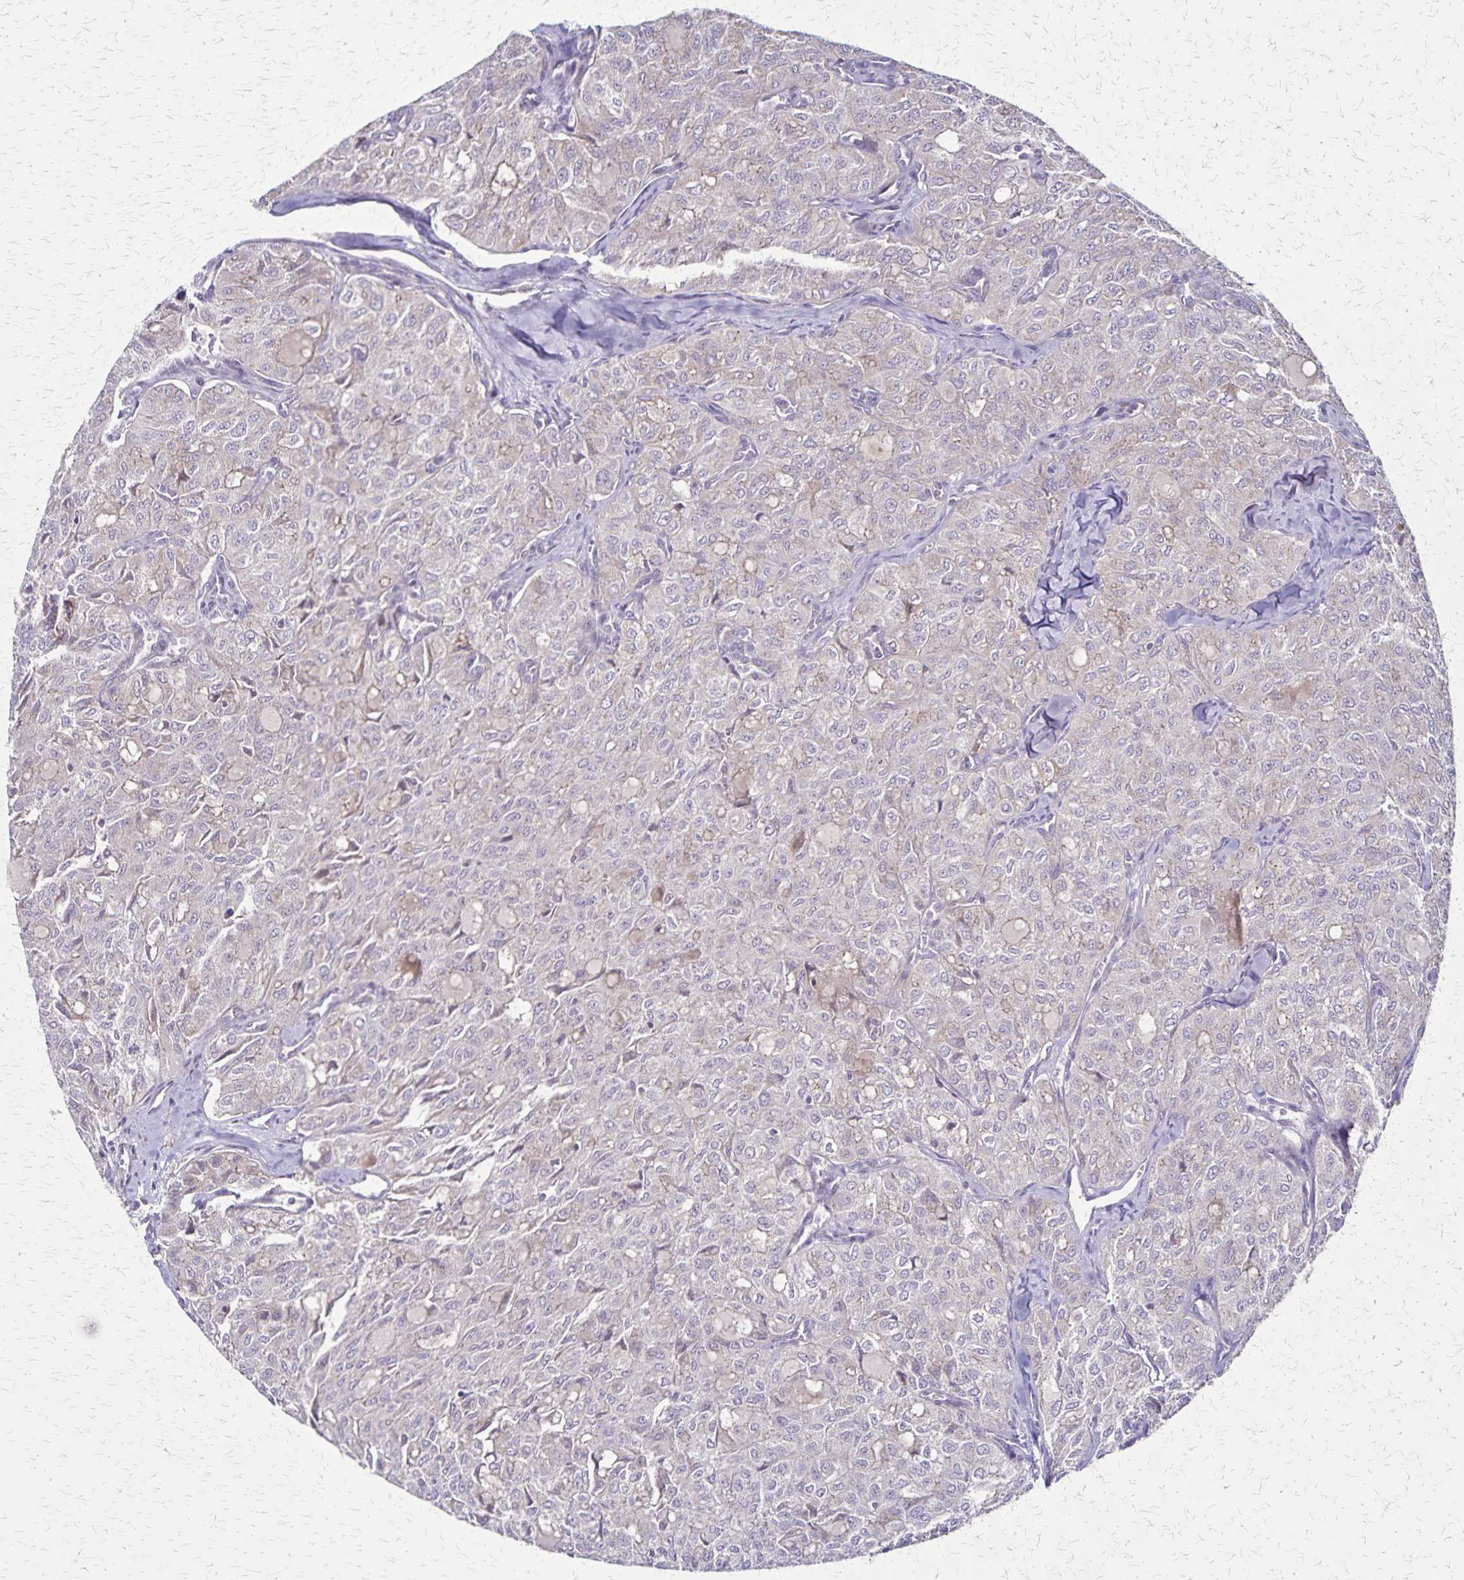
{"staining": {"intensity": "weak", "quantity": "<25%", "location": "cytoplasmic/membranous"}, "tissue": "thyroid cancer", "cell_type": "Tumor cells", "image_type": "cancer", "snomed": [{"axis": "morphology", "description": "Follicular adenoma carcinoma, NOS"}, {"axis": "topography", "description": "Thyroid gland"}], "caption": "A histopathology image of thyroid follicular adenoma carcinoma stained for a protein demonstrates no brown staining in tumor cells.", "gene": "NFS1", "patient": {"sex": "male", "age": 75}}